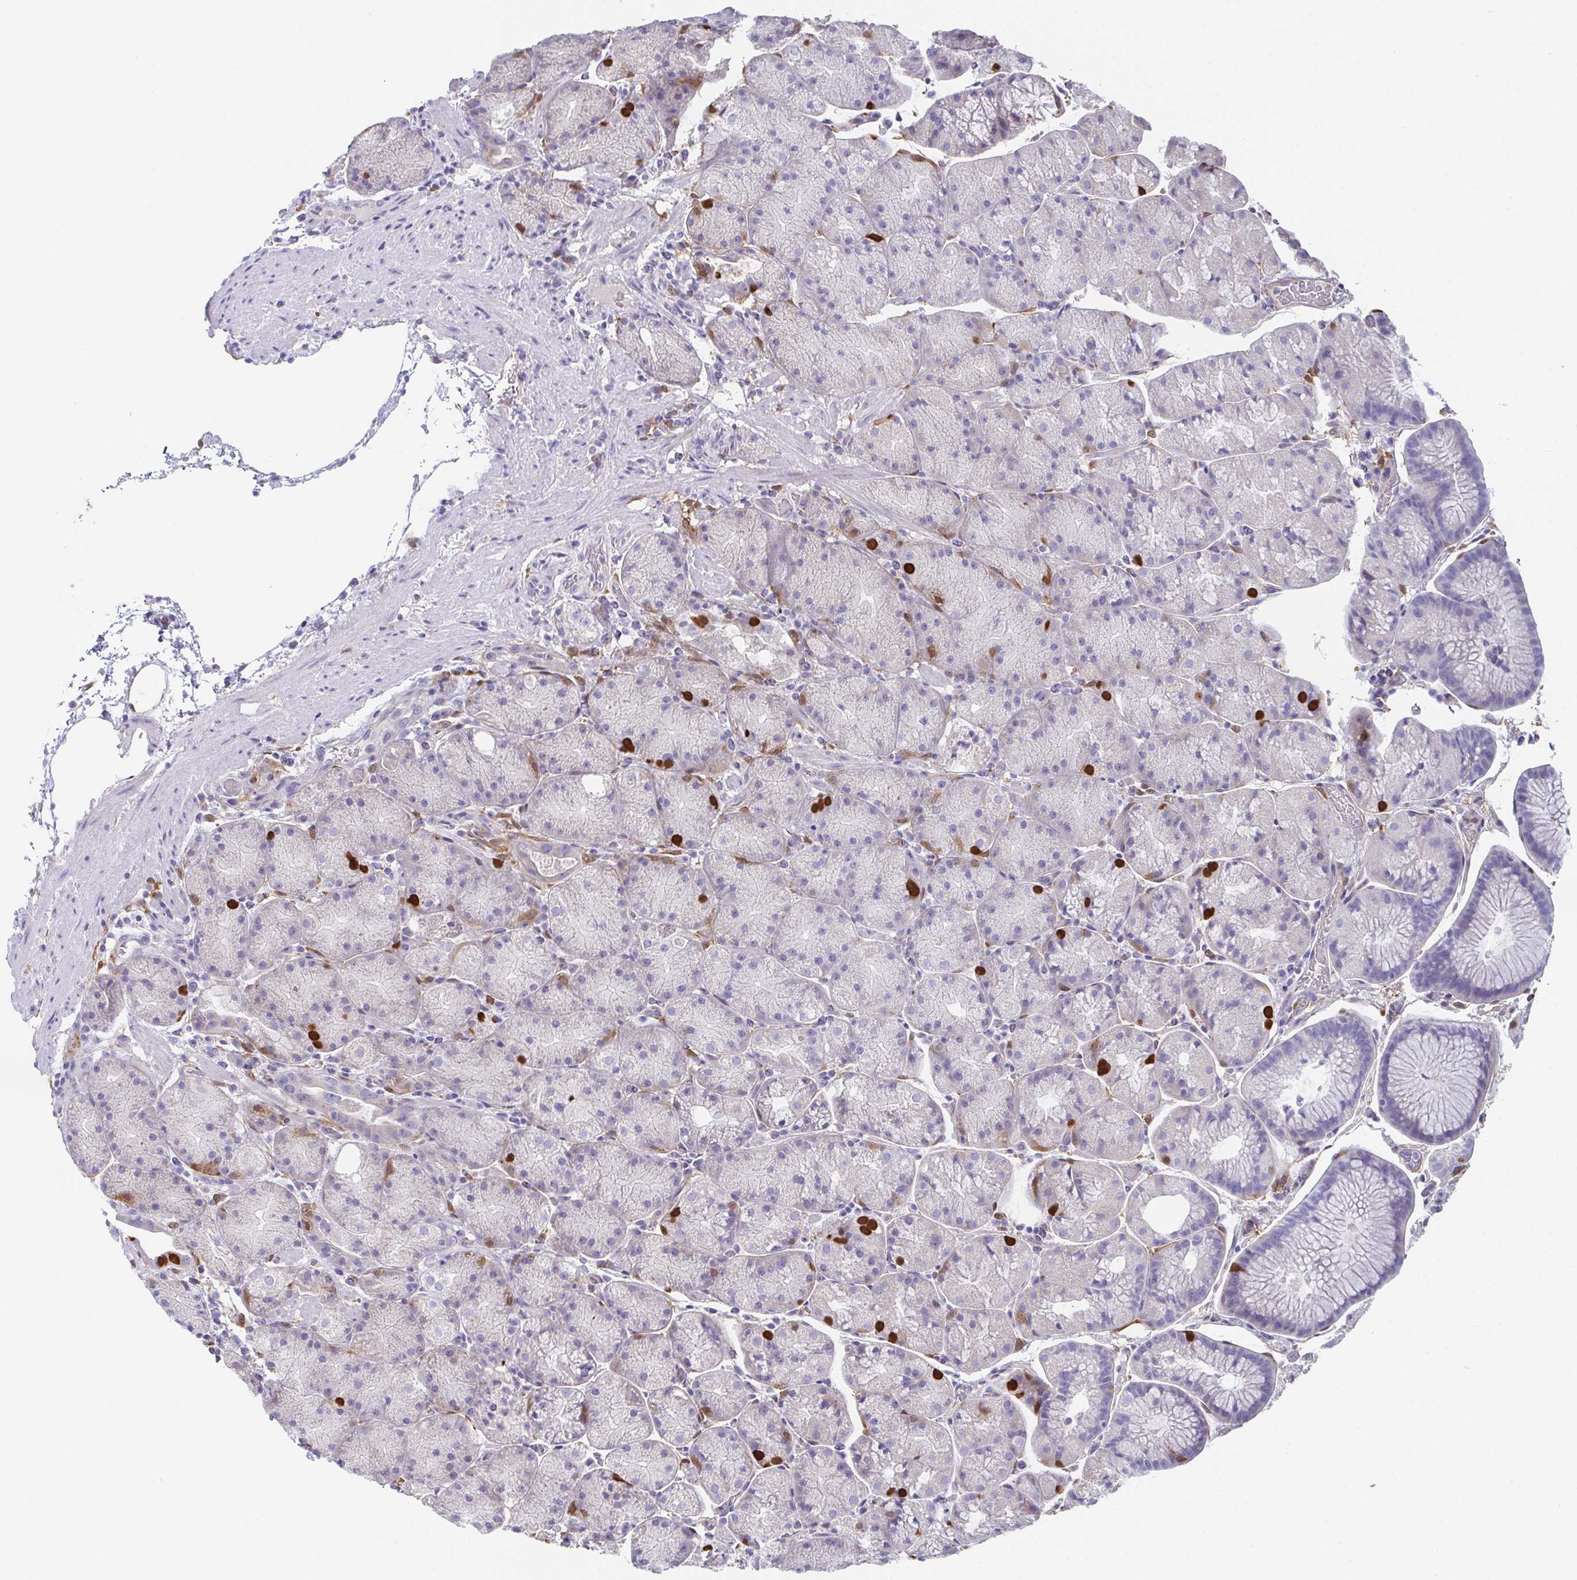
{"staining": {"intensity": "negative", "quantity": "none", "location": "none"}, "tissue": "stomach", "cell_type": "Glandular cells", "image_type": "normal", "snomed": [{"axis": "morphology", "description": "Normal tissue, NOS"}, {"axis": "topography", "description": "Stomach, upper"}, {"axis": "topography", "description": "Stomach"}], "caption": "High power microscopy image of an immunohistochemistry (IHC) histopathology image of unremarkable stomach, revealing no significant staining in glandular cells.", "gene": "RBP1", "patient": {"sex": "male", "age": 48}}